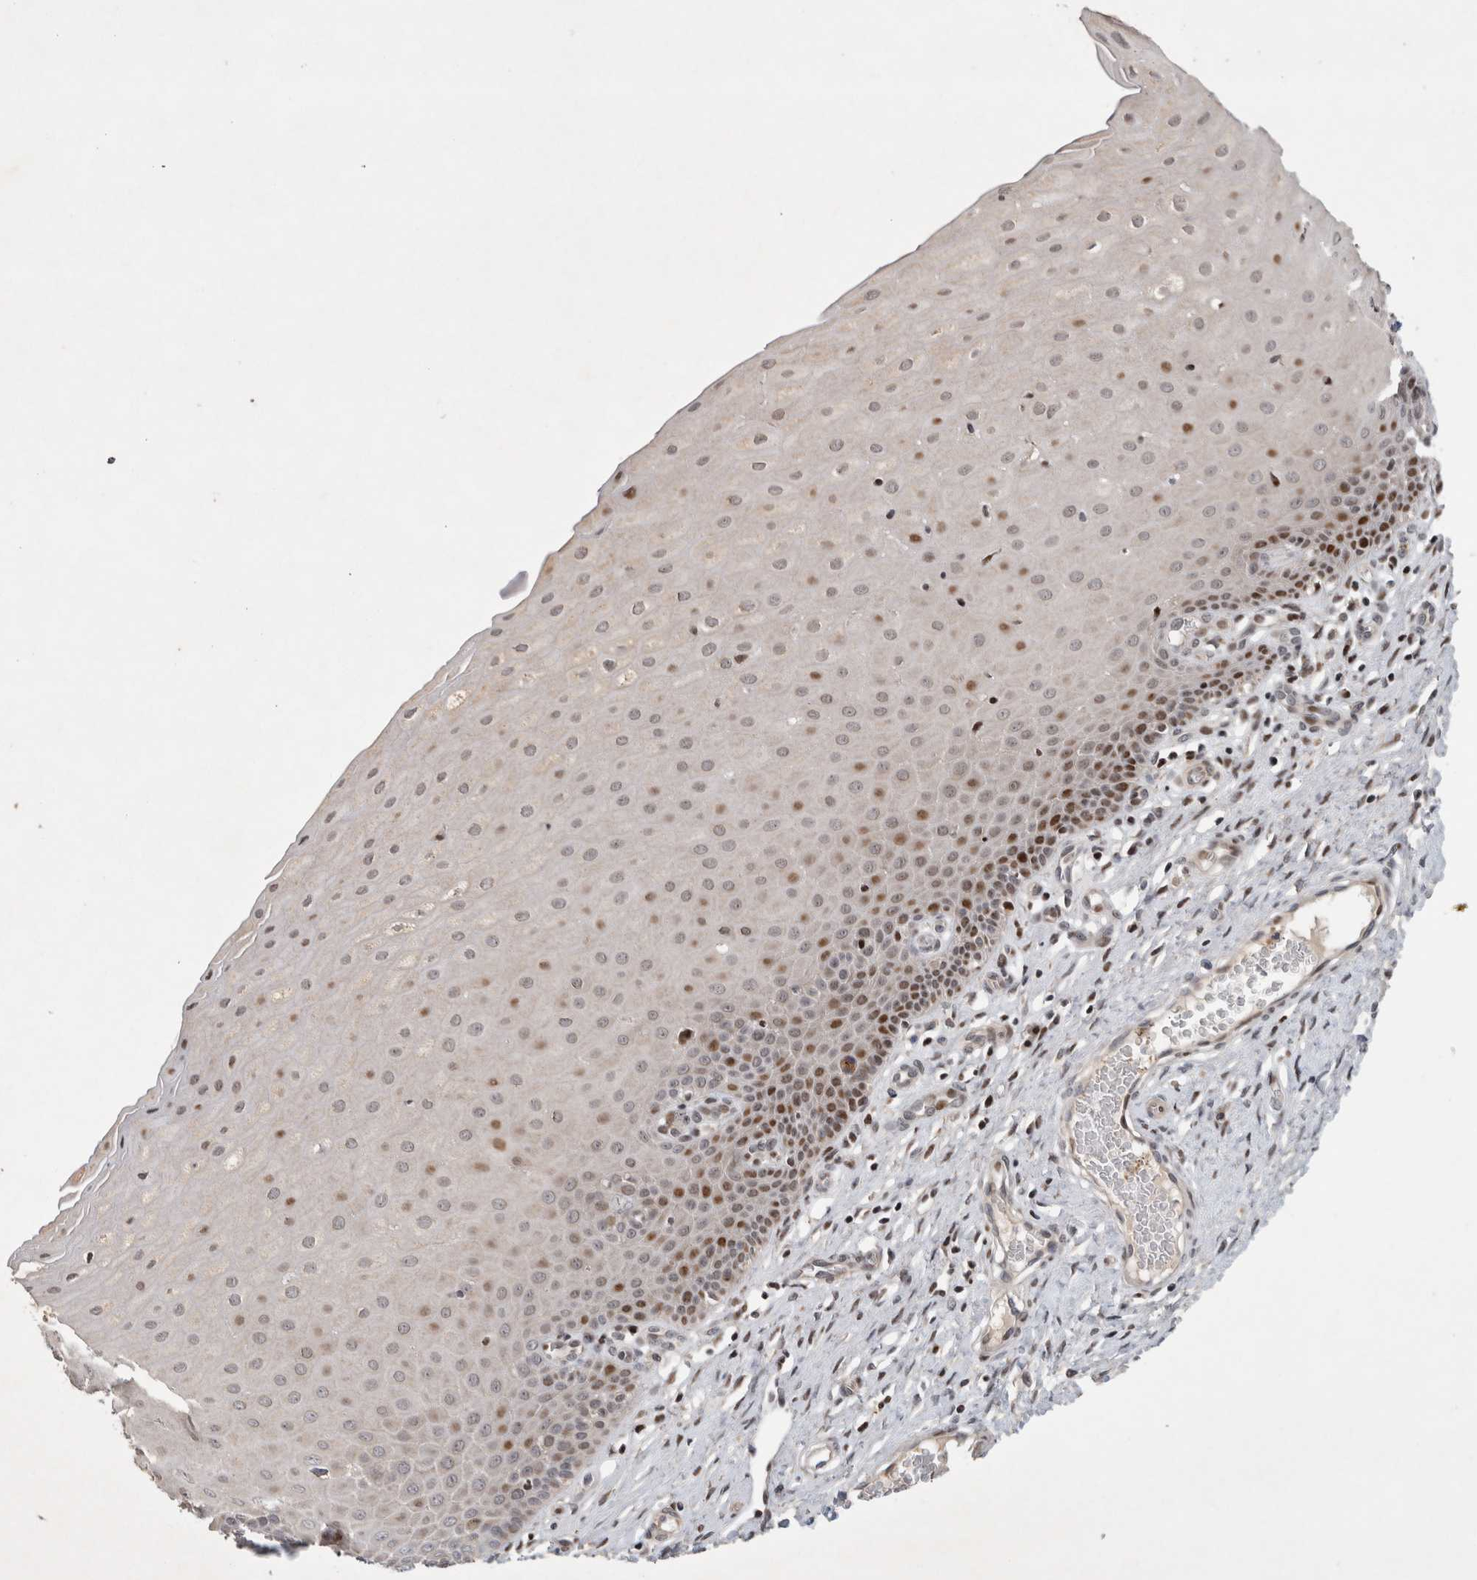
{"staining": {"intensity": "moderate", "quantity": ">75%", "location": "nuclear"}, "tissue": "cervix", "cell_type": "Glandular cells", "image_type": "normal", "snomed": [{"axis": "morphology", "description": "Normal tissue, NOS"}, {"axis": "topography", "description": "Cervix"}], "caption": "Protein staining displays moderate nuclear expression in approximately >75% of glandular cells in benign cervix.", "gene": "C8orf58", "patient": {"sex": "female", "age": 55}}